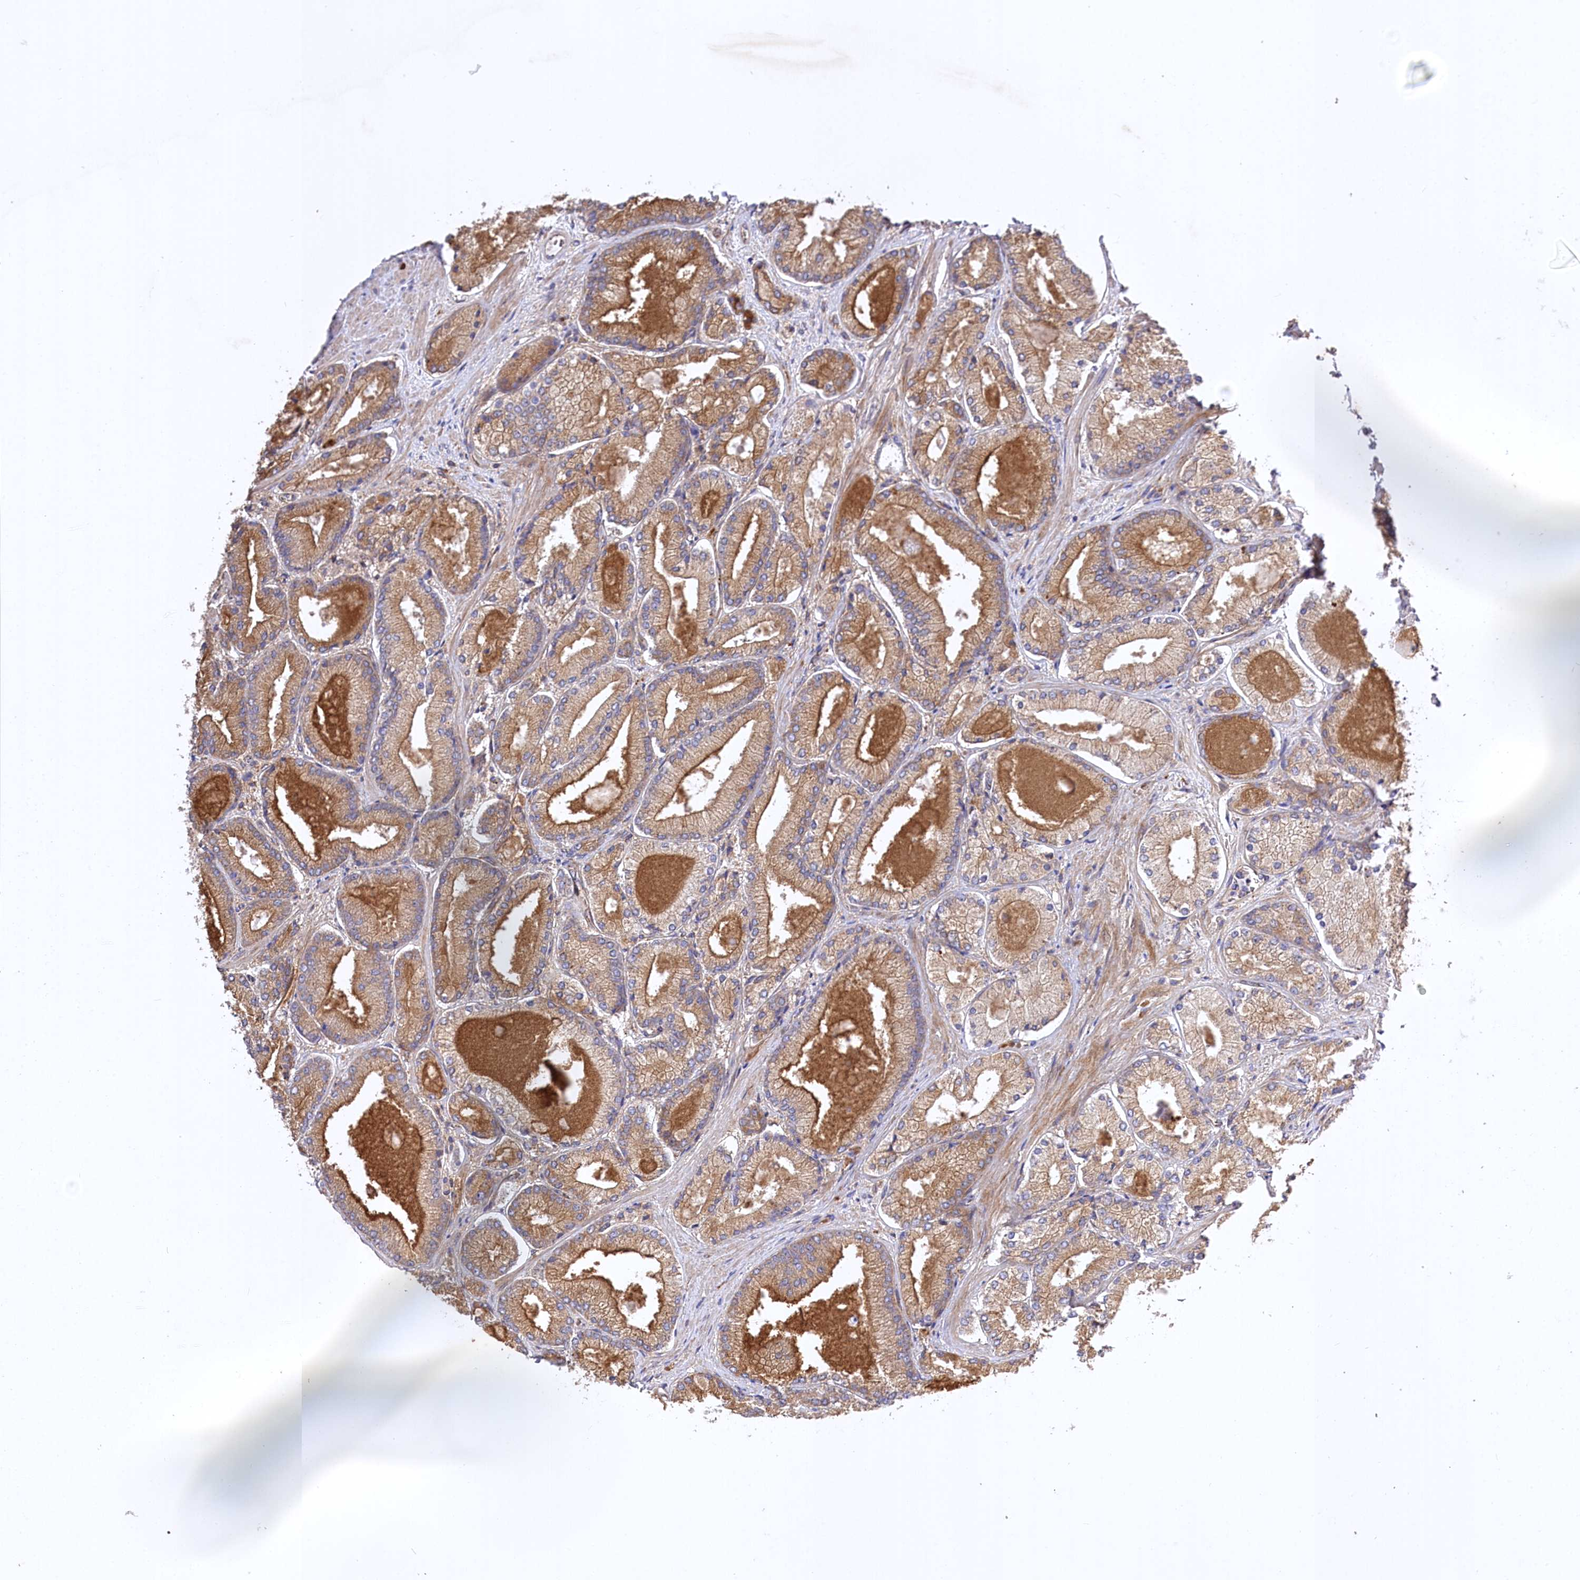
{"staining": {"intensity": "moderate", "quantity": ">75%", "location": "cytoplasmic/membranous"}, "tissue": "prostate cancer", "cell_type": "Tumor cells", "image_type": "cancer", "snomed": [{"axis": "morphology", "description": "Adenocarcinoma, Low grade"}, {"axis": "topography", "description": "Prostate"}], "caption": "Moderate cytoplasmic/membranous staining is present in approximately >75% of tumor cells in prostate cancer (low-grade adenocarcinoma).", "gene": "TRUB1", "patient": {"sex": "male", "age": 74}}